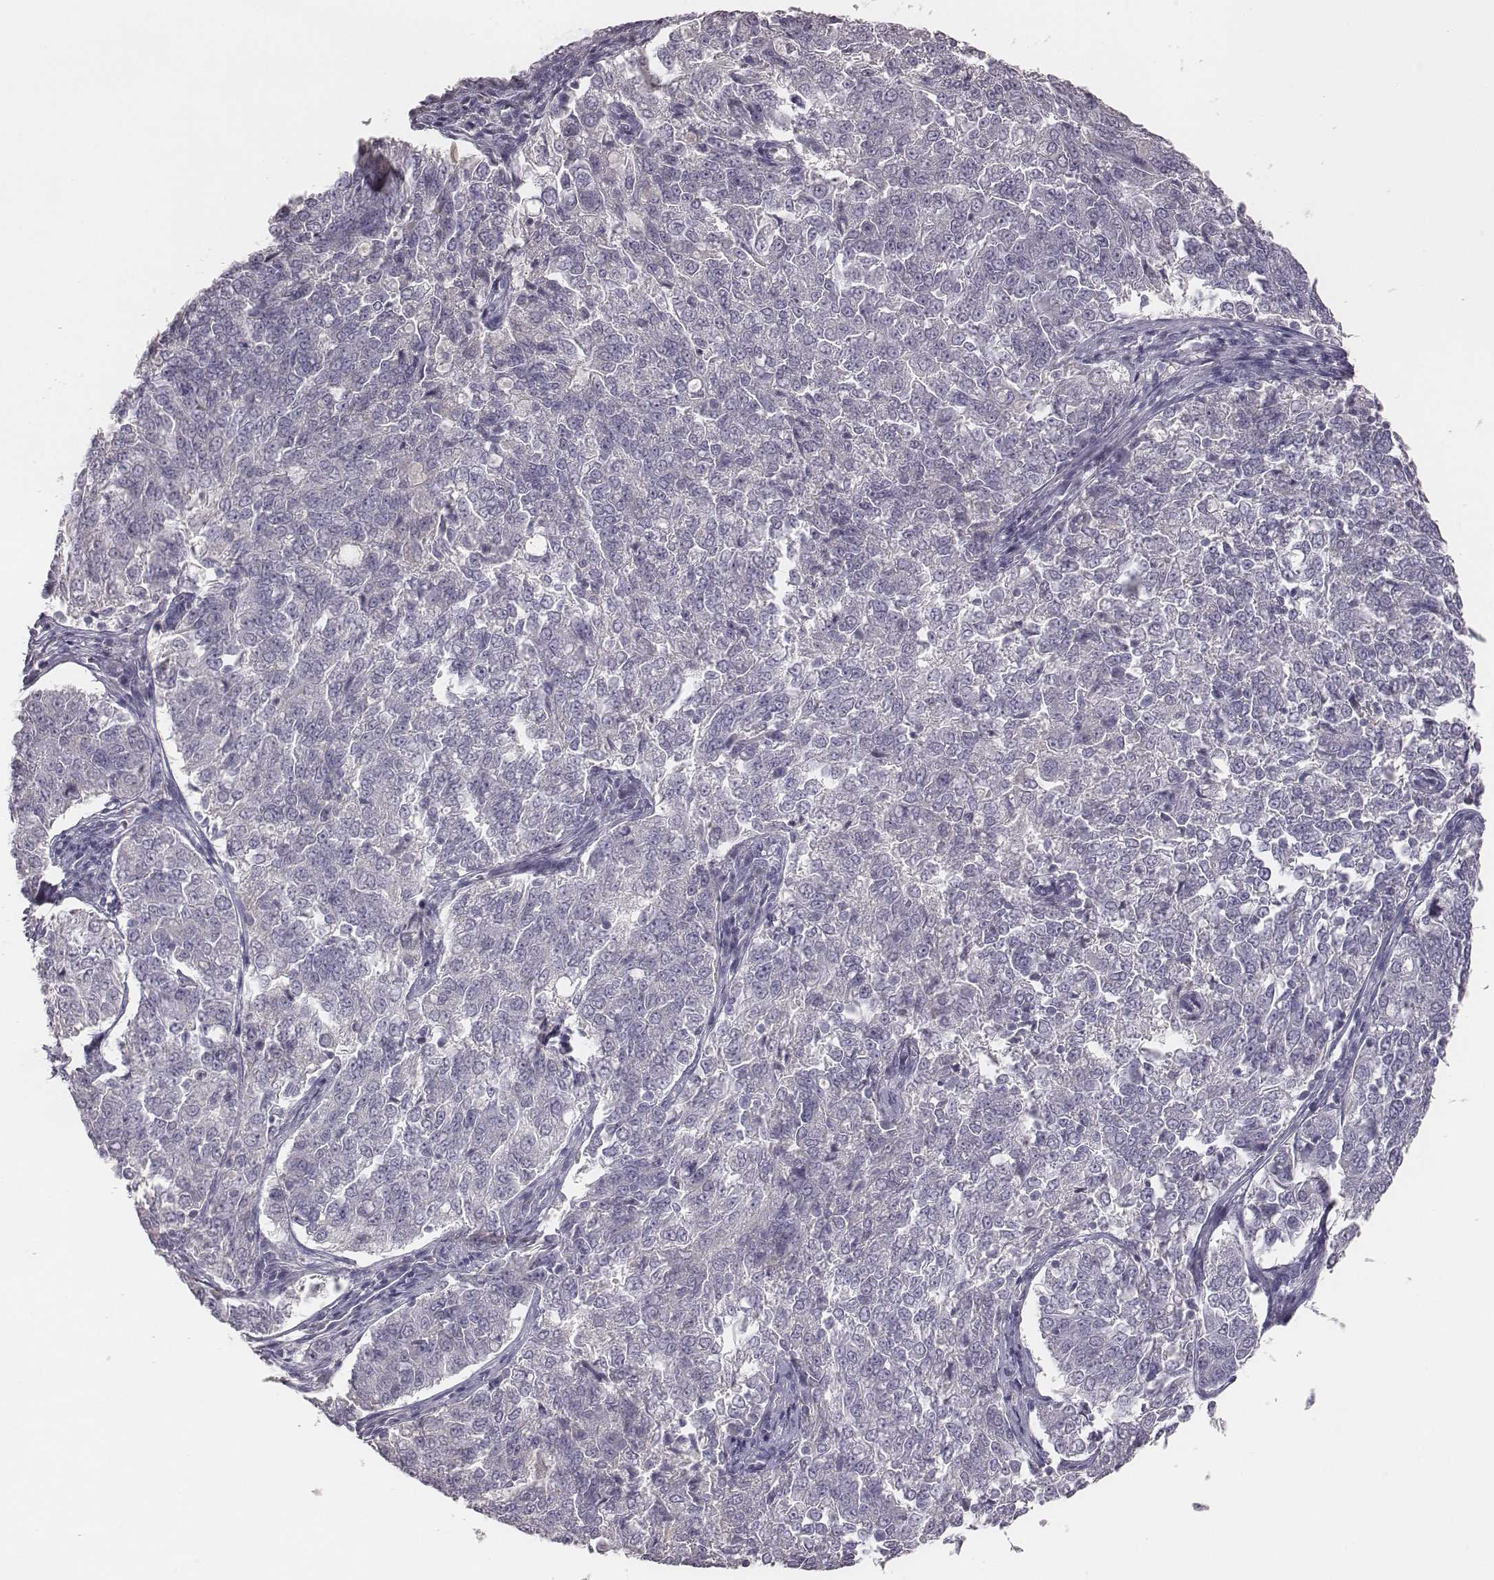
{"staining": {"intensity": "negative", "quantity": "none", "location": "none"}, "tissue": "endometrial cancer", "cell_type": "Tumor cells", "image_type": "cancer", "snomed": [{"axis": "morphology", "description": "Adenocarcinoma, NOS"}, {"axis": "topography", "description": "Endometrium"}], "caption": "Endometrial cancer was stained to show a protein in brown. There is no significant staining in tumor cells. The staining is performed using DAB brown chromogen with nuclei counter-stained in using hematoxylin.", "gene": "MYH6", "patient": {"sex": "female", "age": 43}}